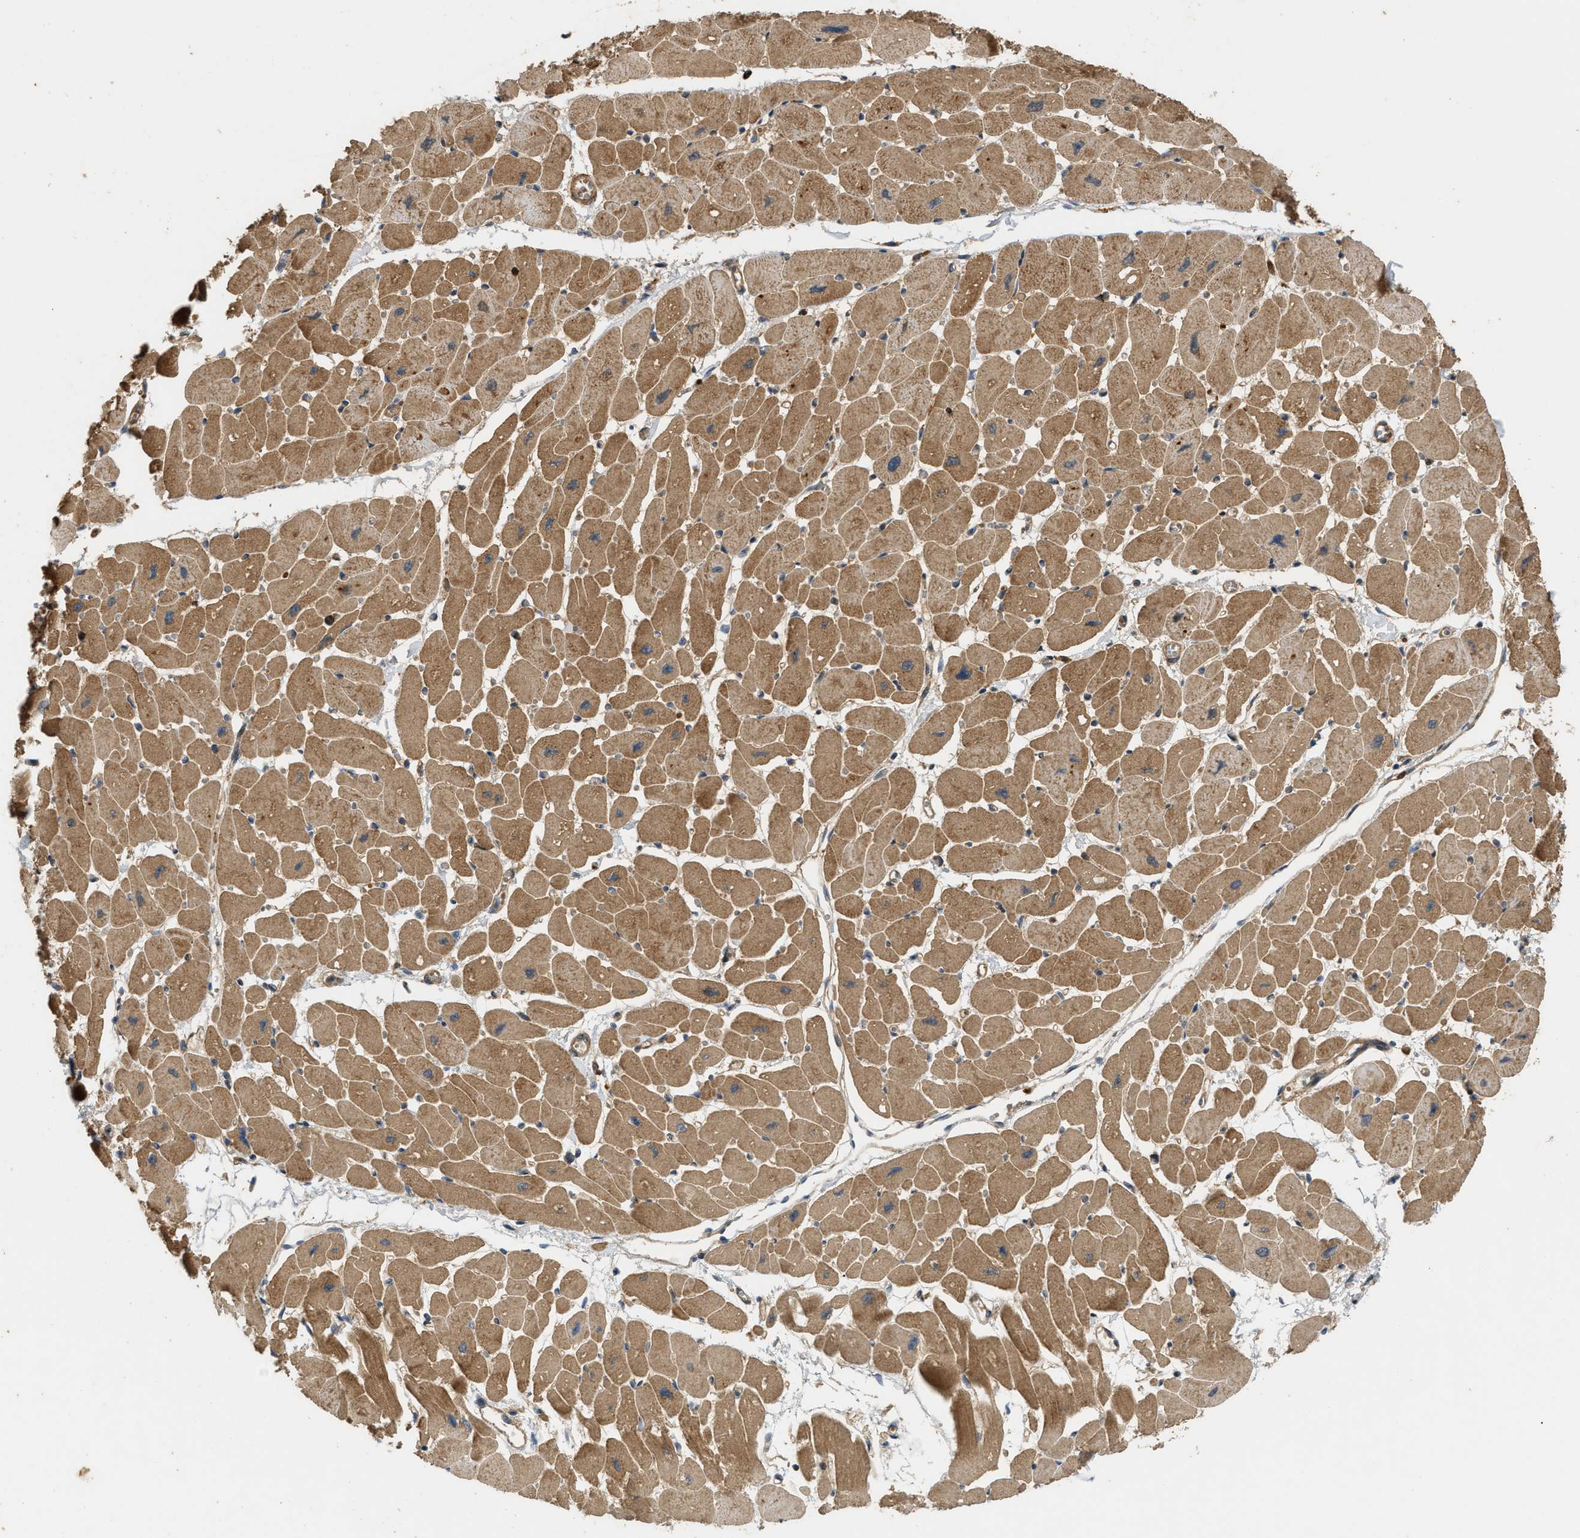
{"staining": {"intensity": "strong", "quantity": ">75%", "location": "cytoplasmic/membranous"}, "tissue": "heart muscle", "cell_type": "Cardiomyocytes", "image_type": "normal", "snomed": [{"axis": "morphology", "description": "Normal tissue, NOS"}, {"axis": "topography", "description": "Heart"}], "caption": "Immunohistochemistry staining of benign heart muscle, which exhibits high levels of strong cytoplasmic/membranous staining in approximately >75% of cardiomyocytes indicating strong cytoplasmic/membranous protein positivity. The staining was performed using DAB (brown) for protein detection and nuclei were counterstained in hematoxylin (blue).", "gene": "ENSG00000282218", "patient": {"sex": "female", "age": 54}}